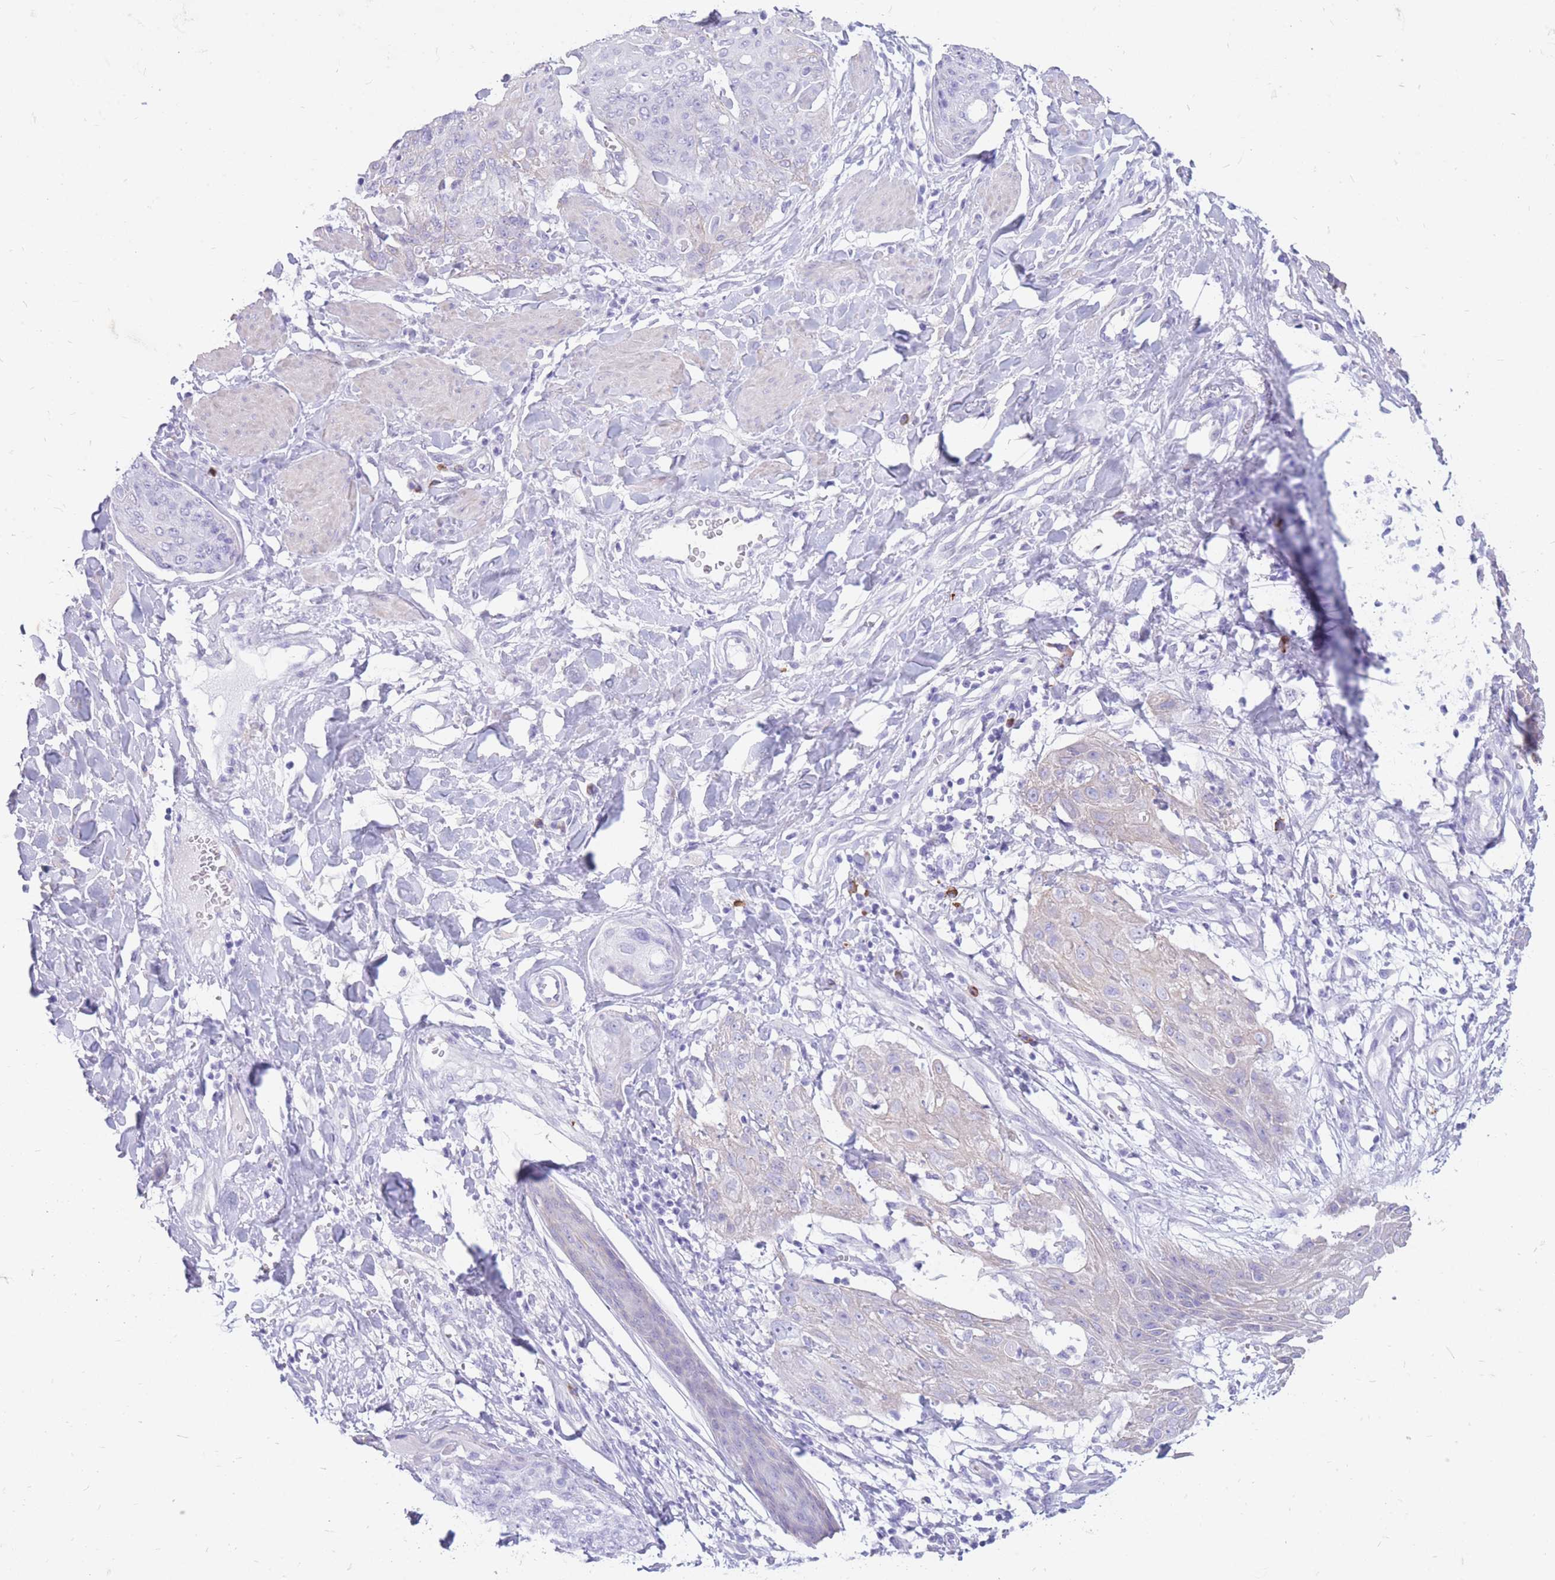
{"staining": {"intensity": "negative", "quantity": "none", "location": "none"}, "tissue": "skin cancer", "cell_type": "Tumor cells", "image_type": "cancer", "snomed": [{"axis": "morphology", "description": "Squamous cell carcinoma, NOS"}, {"axis": "topography", "description": "Skin"}, {"axis": "topography", "description": "Vulva"}], "caption": "A high-resolution photomicrograph shows immunohistochemistry (IHC) staining of skin cancer, which demonstrates no significant expression in tumor cells. (Stains: DAB (3,3'-diaminobenzidine) immunohistochemistry with hematoxylin counter stain, Microscopy: brightfield microscopy at high magnification).", "gene": "ZFP37", "patient": {"sex": "female", "age": 85}}